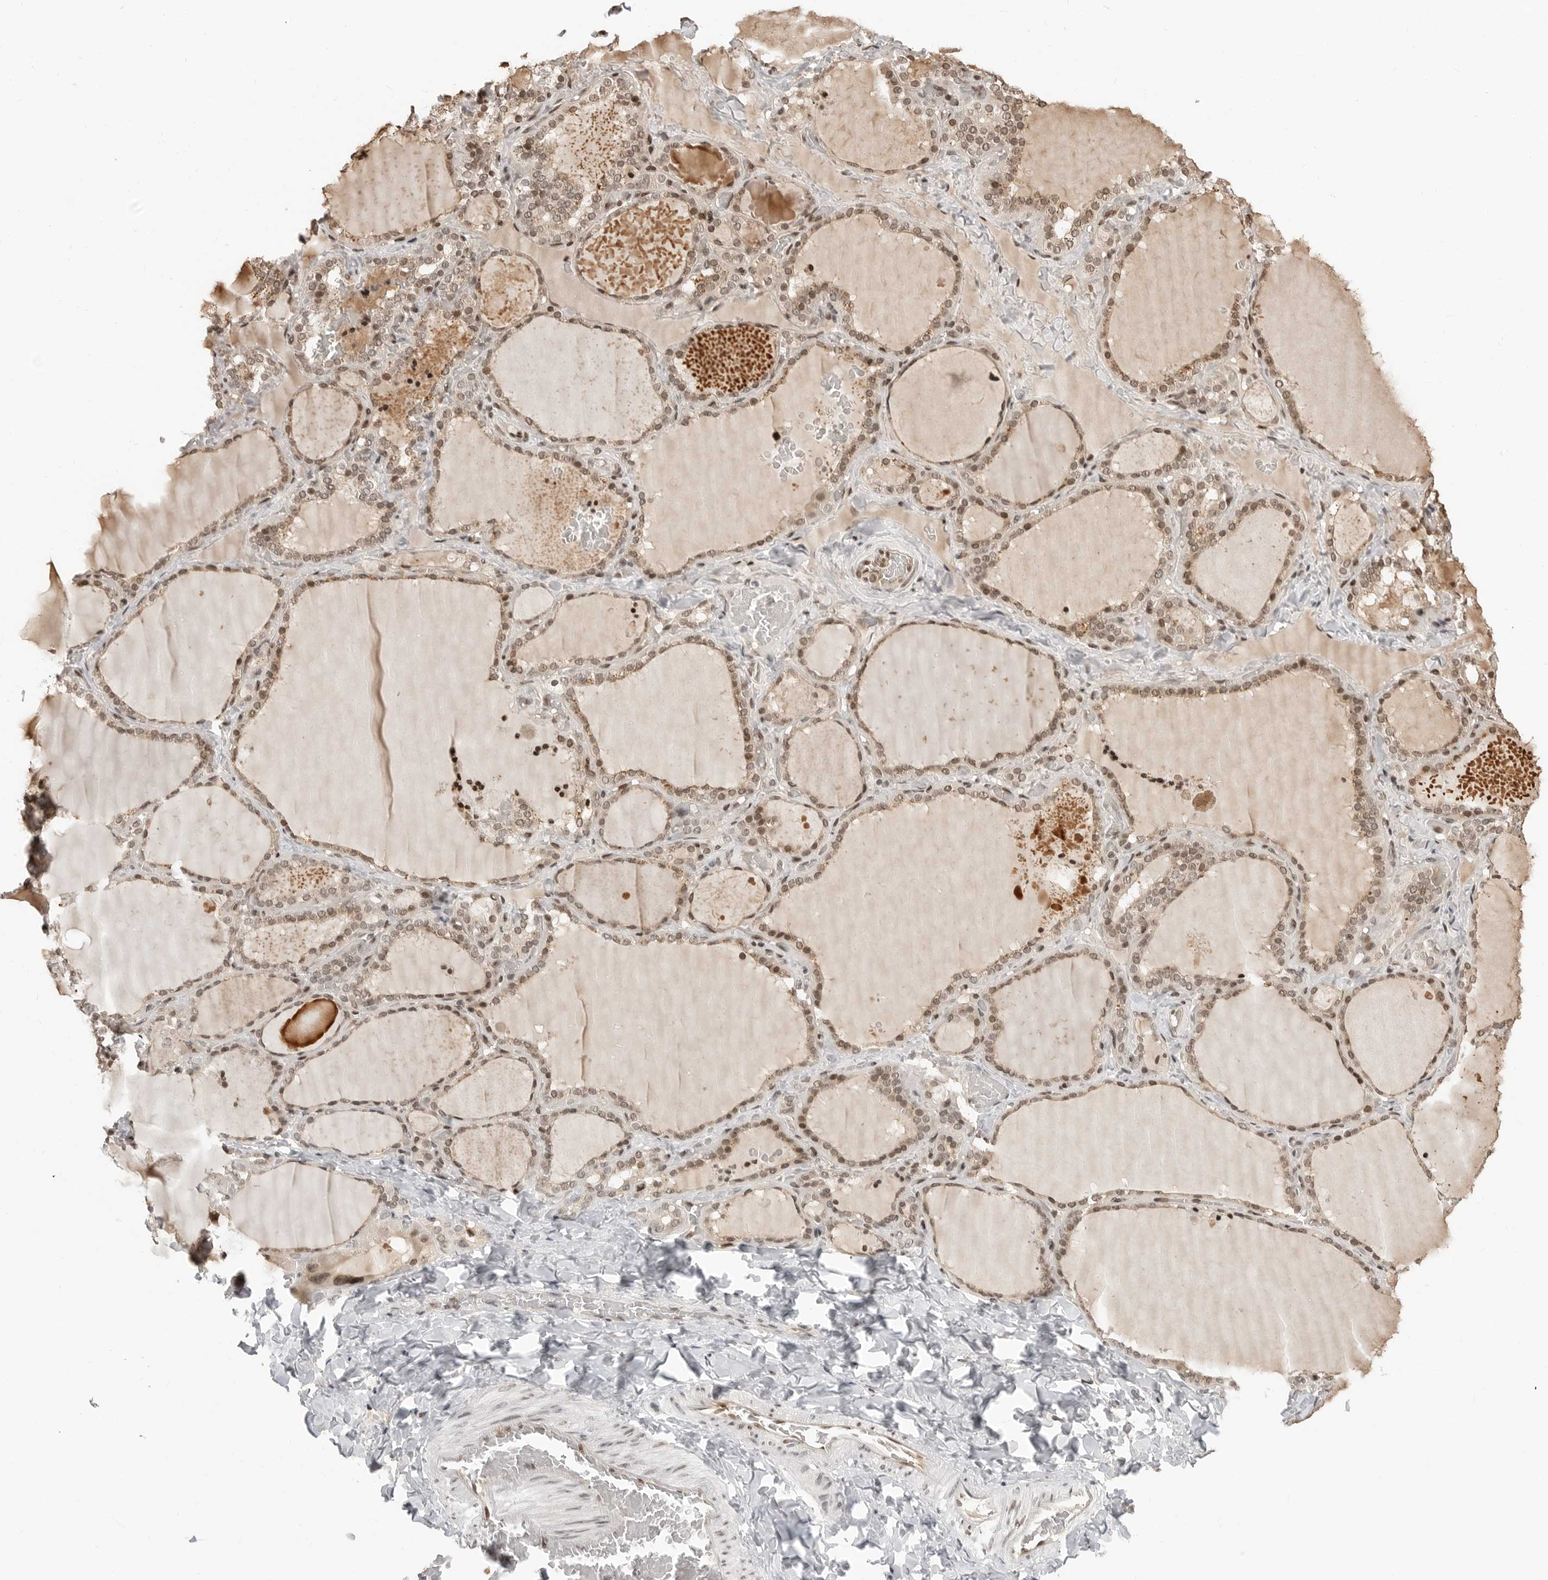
{"staining": {"intensity": "moderate", "quantity": ">75%", "location": "cytoplasmic/membranous,nuclear"}, "tissue": "thyroid gland", "cell_type": "Glandular cells", "image_type": "normal", "snomed": [{"axis": "morphology", "description": "Normal tissue, NOS"}, {"axis": "topography", "description": "Thyroid gland"}], "caption": "Glandular cells reveal medium levels of moderate cytoplasmic/membranous,nuclear positivity in about >75% of cells in normal human thyroid gland. The protein of interest is shown in brown color, while the nuclei are stained blue.", "gene": "C8orf33", "patient": {"sex": "female", "age": 22}}